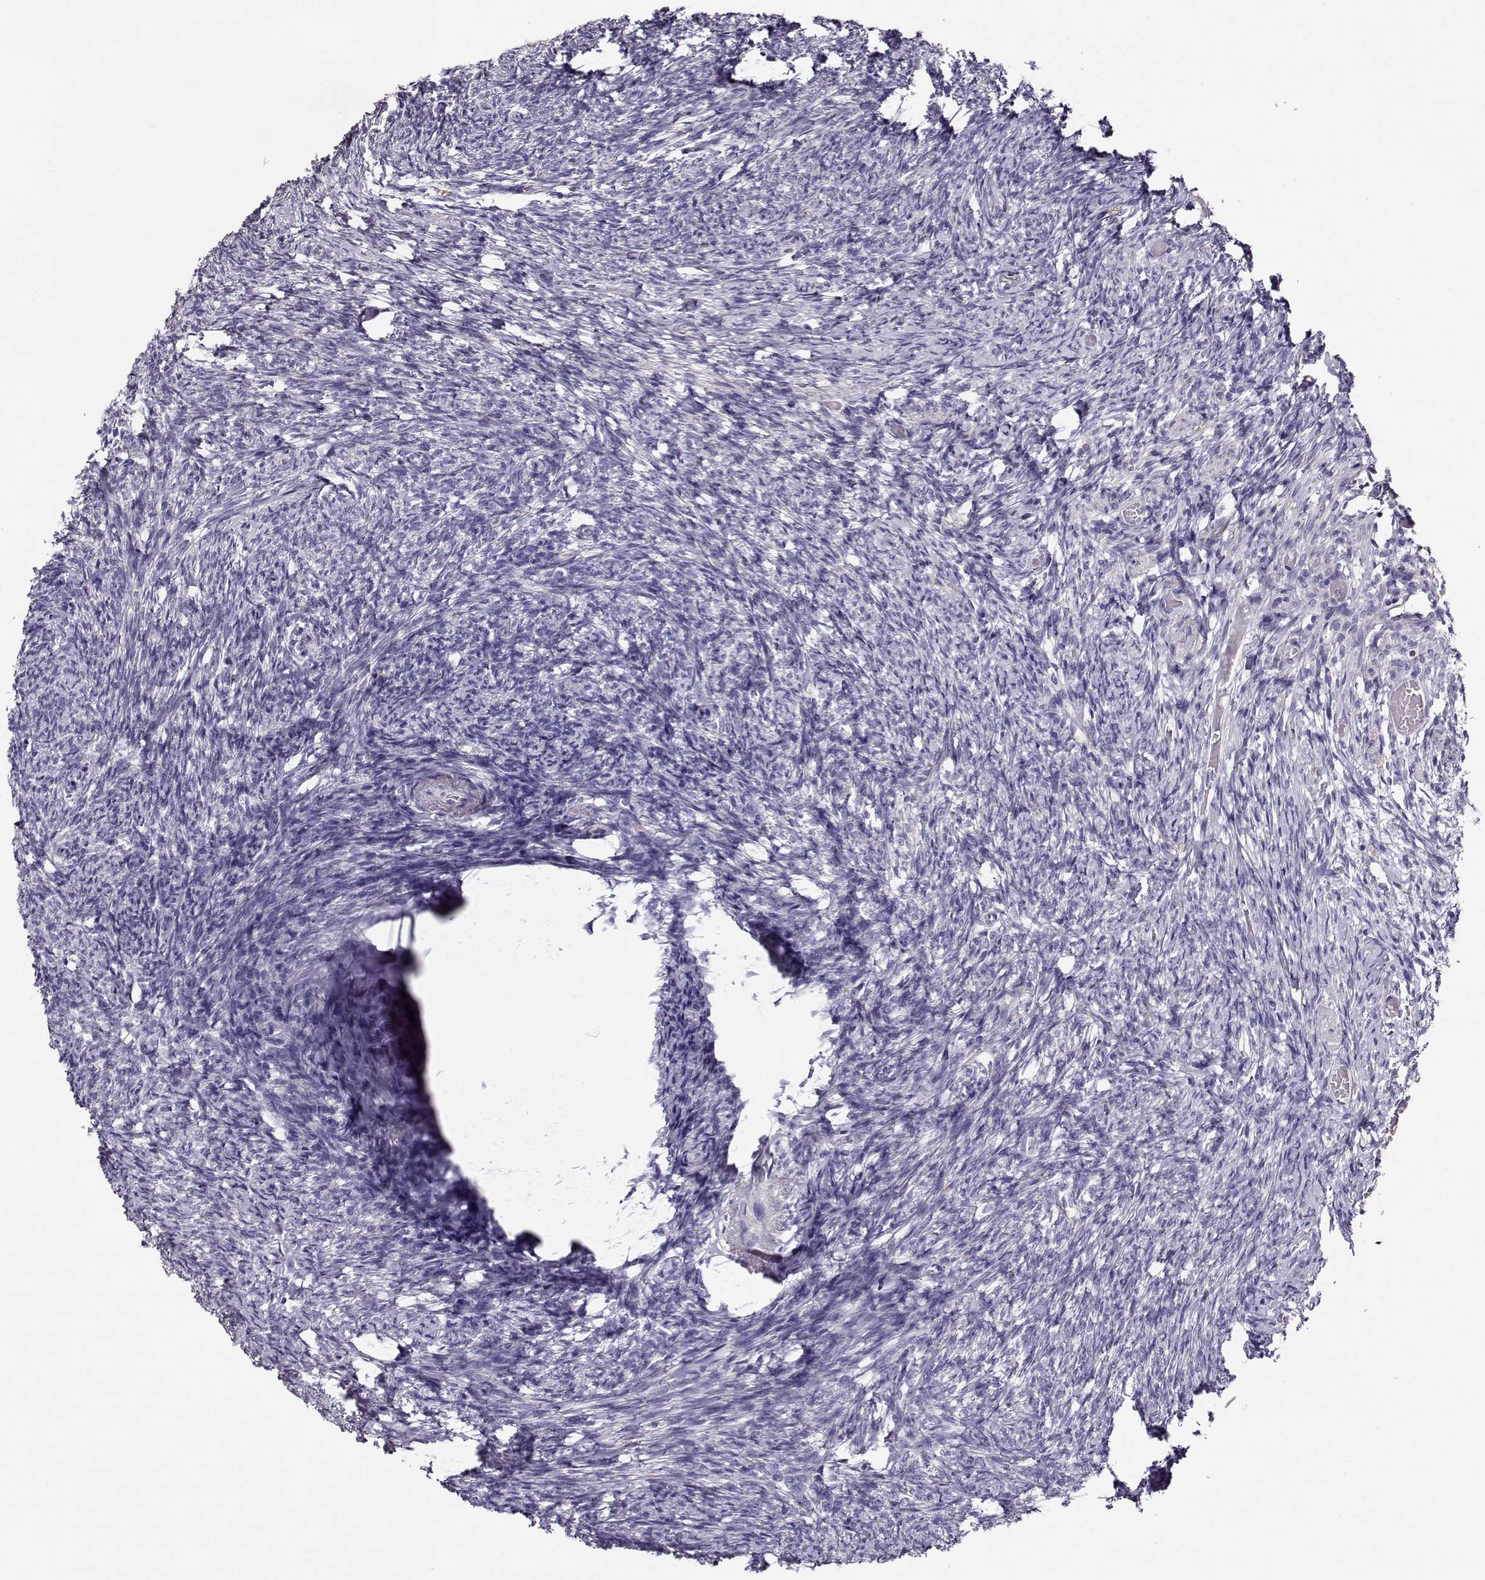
{"staining": {"intensity": "negative", "quantity": "none", "location": "none"}, "tissue": "ovary", "cell_type": "Ovarian stroma cells", "image_type": "normal", "snomed": [{"axis": "morphology", "description": "Normal tissue, NOS"}, {"axis": "topography", "description": "Ovary"}], "caption": "This is a histopathology image of immunohistochemistry (IHC) staining of benign ovary, which shows no expression in ovarian stroma cells. (Stains: DAB (3,3'-diaminobenzidine) immunohistochemistry (IHC) with hematoxylin counter stain, Microscopy: brightfield microscopy at high magnification).", "gene": "RBM44", "patient": {"sex": "female", "age": 72}}